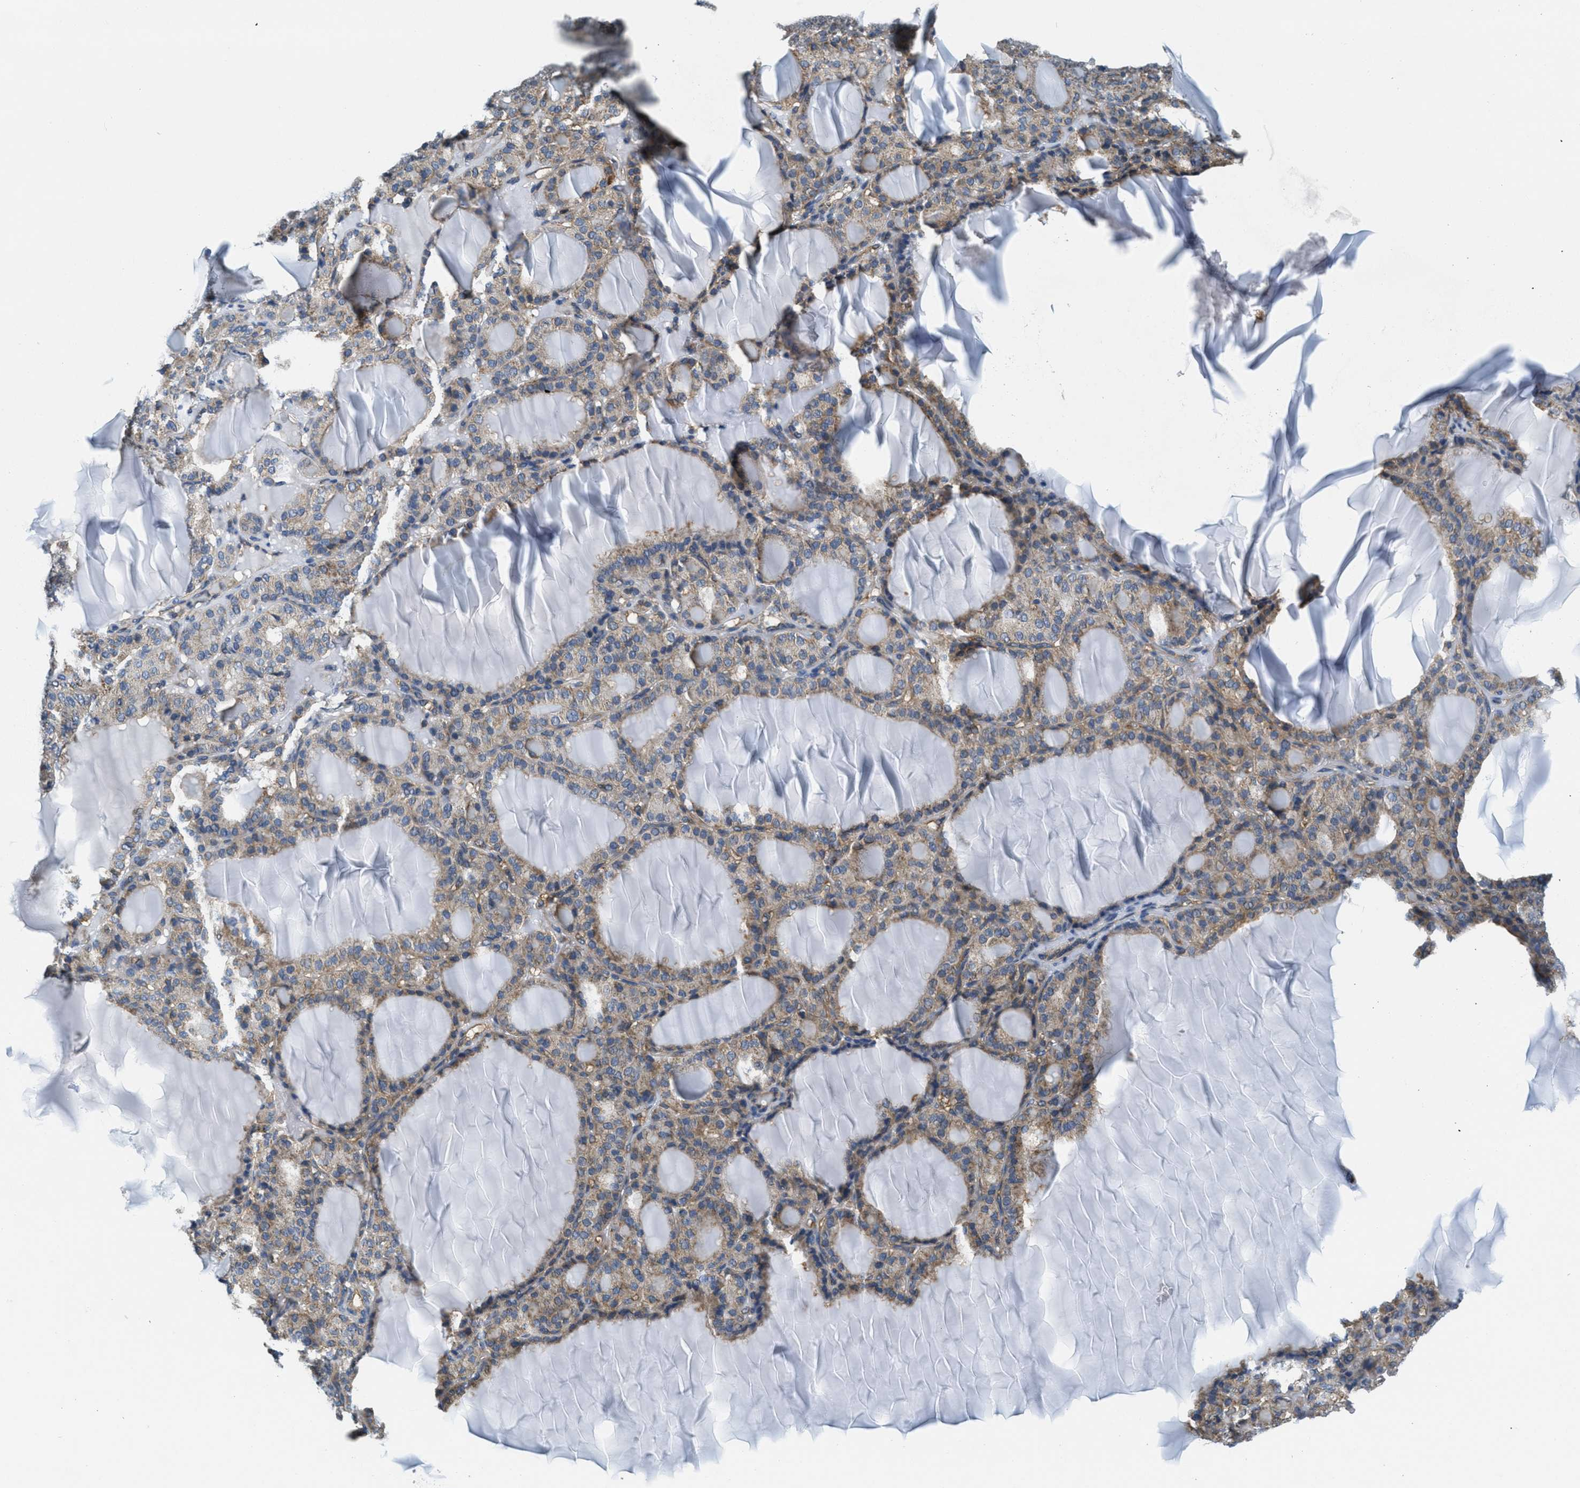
{"staining": {"intensity": "weak", "quantity": ">75%", "location": "cytoplasmic/membranous"}, "tissue": "thyroid gland", "cell_type": "Glandular cells", "image_type": "normal", "snomed": [{"axis": "morphology", "description": "Normal tissue, NOS"}, {"axis": "topography", "description": "Thyroid gland"}], "caption": "Thyroid gland stained with IHC demonstrates weak cytoplasmic/membranous positivity in about >75% of glandular cells. (DAB = brown stain, brightfield microscopy at high magnification).", "gene": "PIP5K1C", "patient": {"sex": "female", "age": 28}}